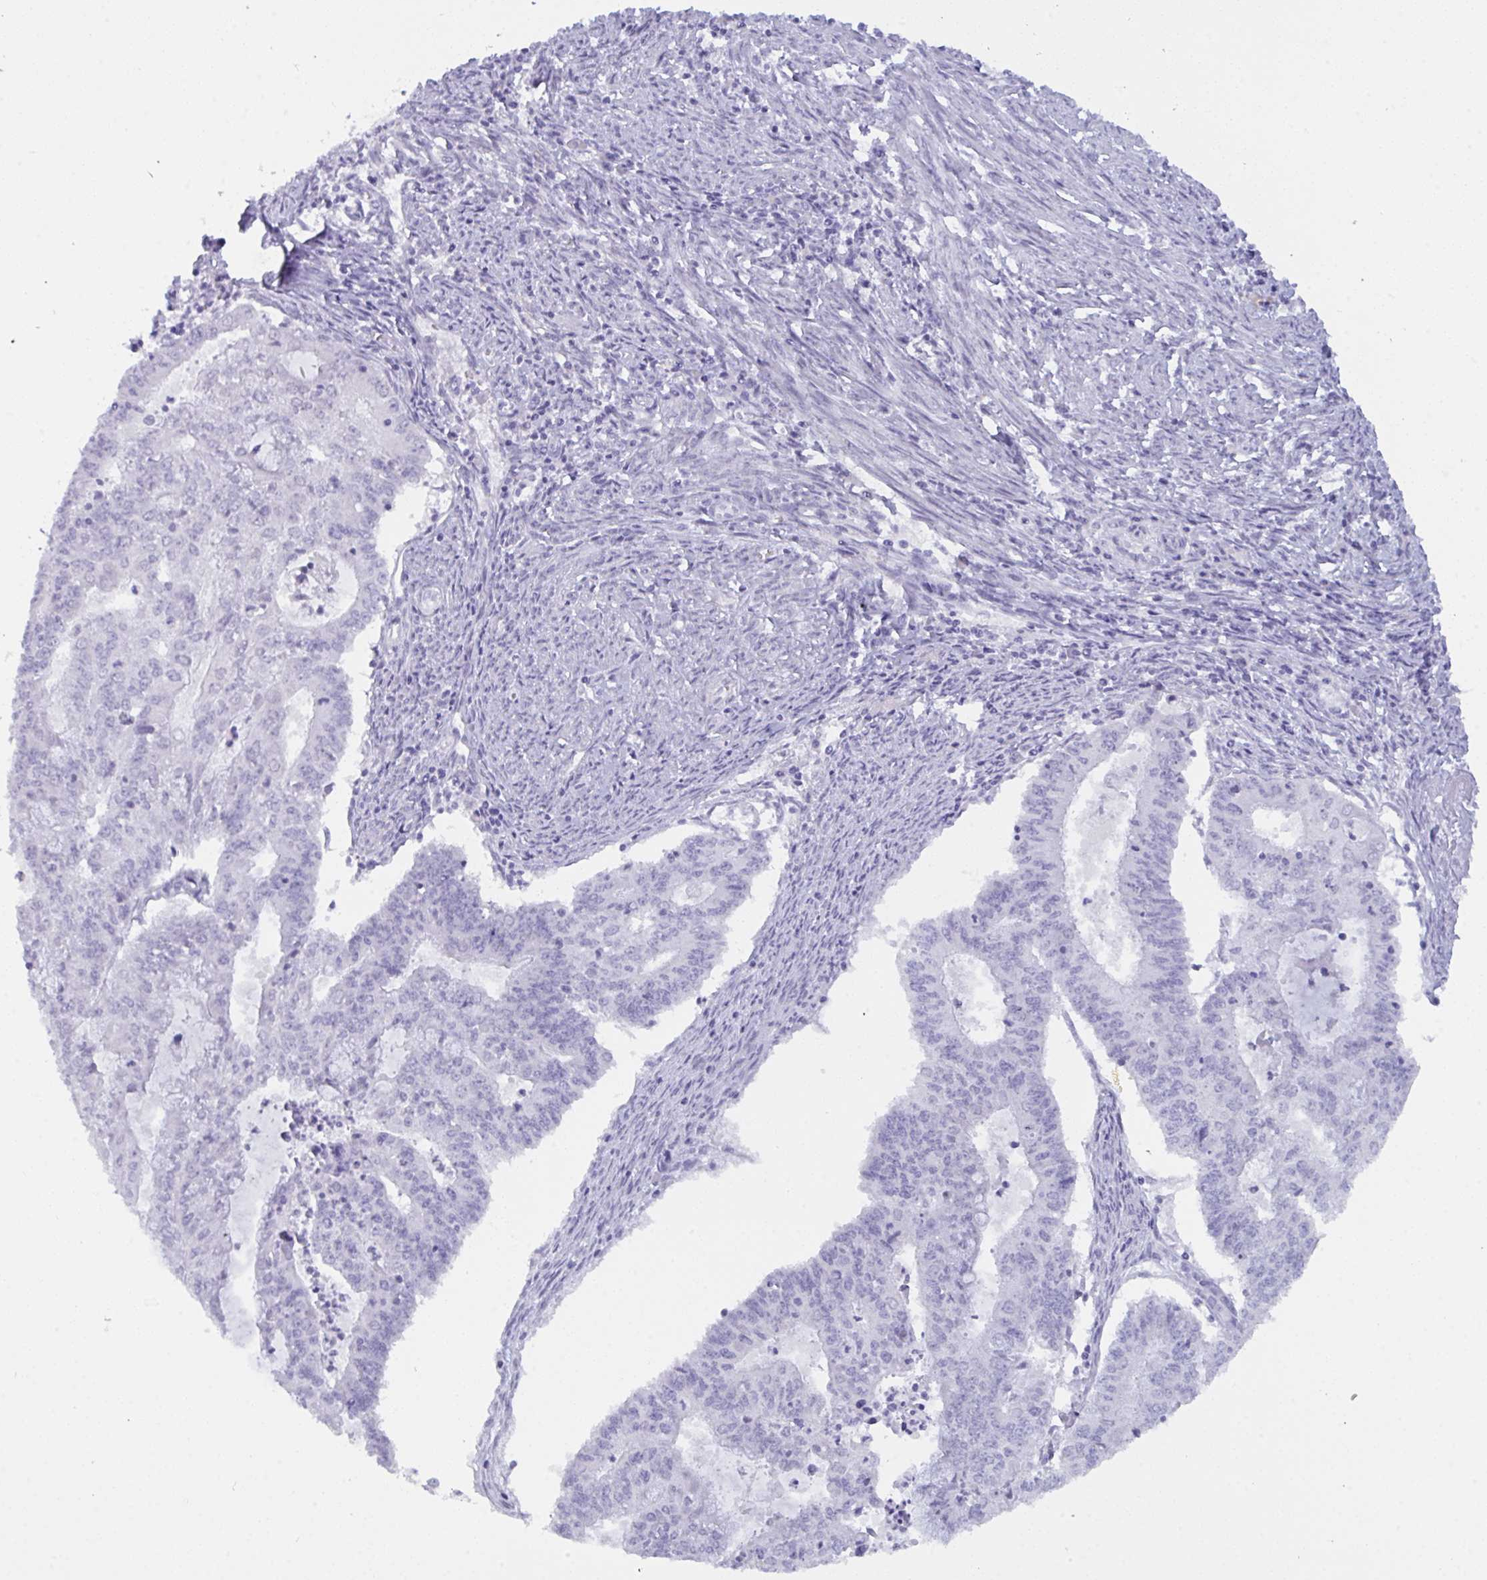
{"staining": {"intensity": "negative", "quantity": "none", "location": "none"}, "tissue": "endometrial cancer", "cell_type": "Tumor cells", "image_type": "cancer", "snomed": [{"axis": "morphology", "description": "Adenocarcinoma, NOS"}, {"axis": "topography", "description": "Endometrium"}], "caption": "High power microscopy image of an immunohistochemistry micrograph of endometrial cancer, revealing no significant expression in tumor cells. (Immunohistochemistry (ihc), brightfield microscopy, high magnification).", "gene": "PRDM9", "patient": {"sex": "female", "age": 61}}